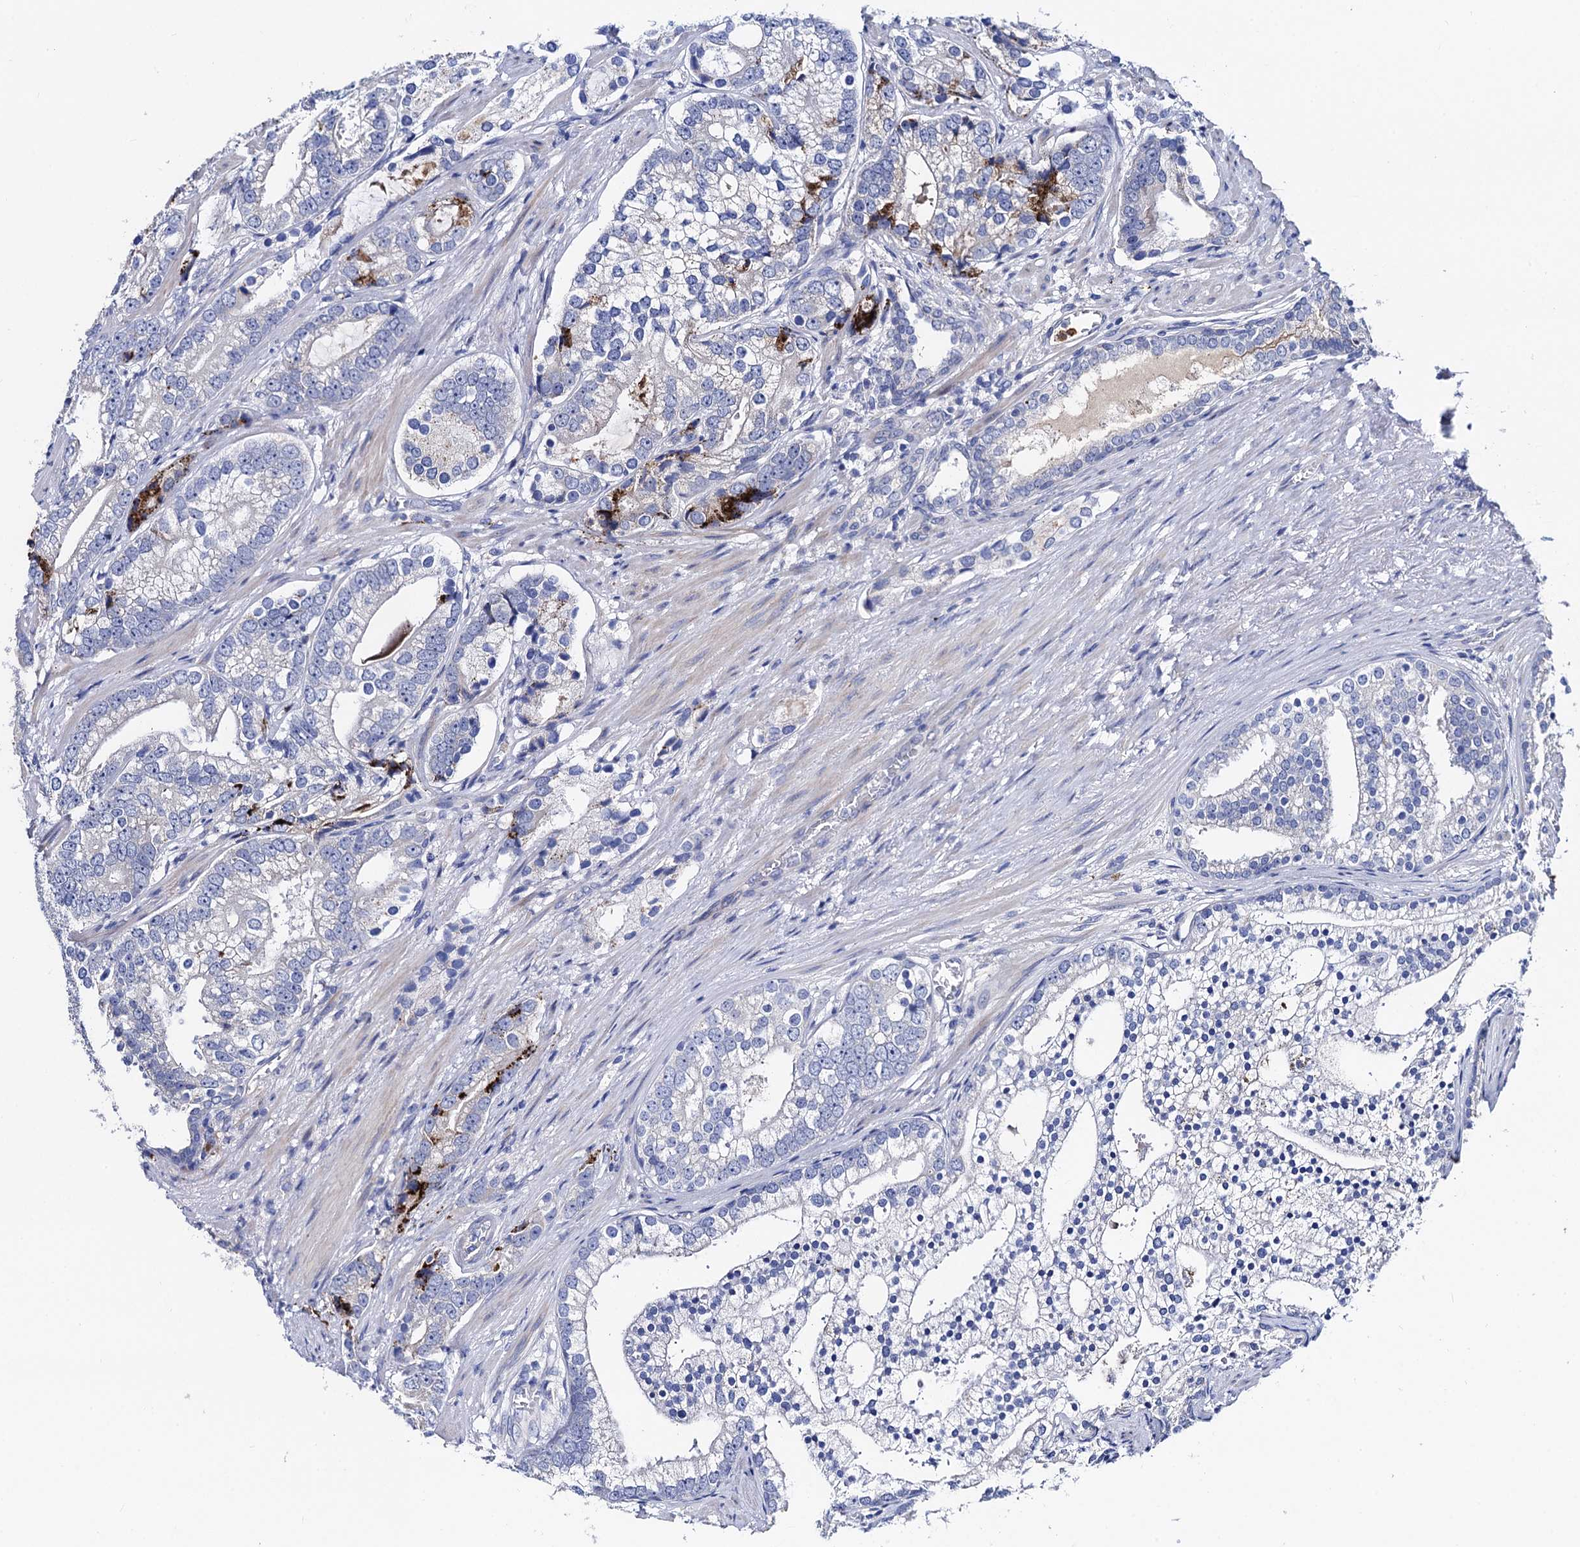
{"staining": {"intensity": "negative", "quantity": "none", "location": "none"}, "tissue": "prostate cancer", "cell_type": "Tumor cells", "image_type": "cancer", "snomed": [{"axis": "morphology", "description": "Adenocarcinoma, High grade"}, {"axis": "topography", "description": "Prostate"}], "caption": "Immunohistochemical staining of human prostate cancer (high-grade adenocarcinoma) reveals no significant staining in tumor cells.", "gene": "FREM3", "patient": {"sex": "male", "age": 75}}